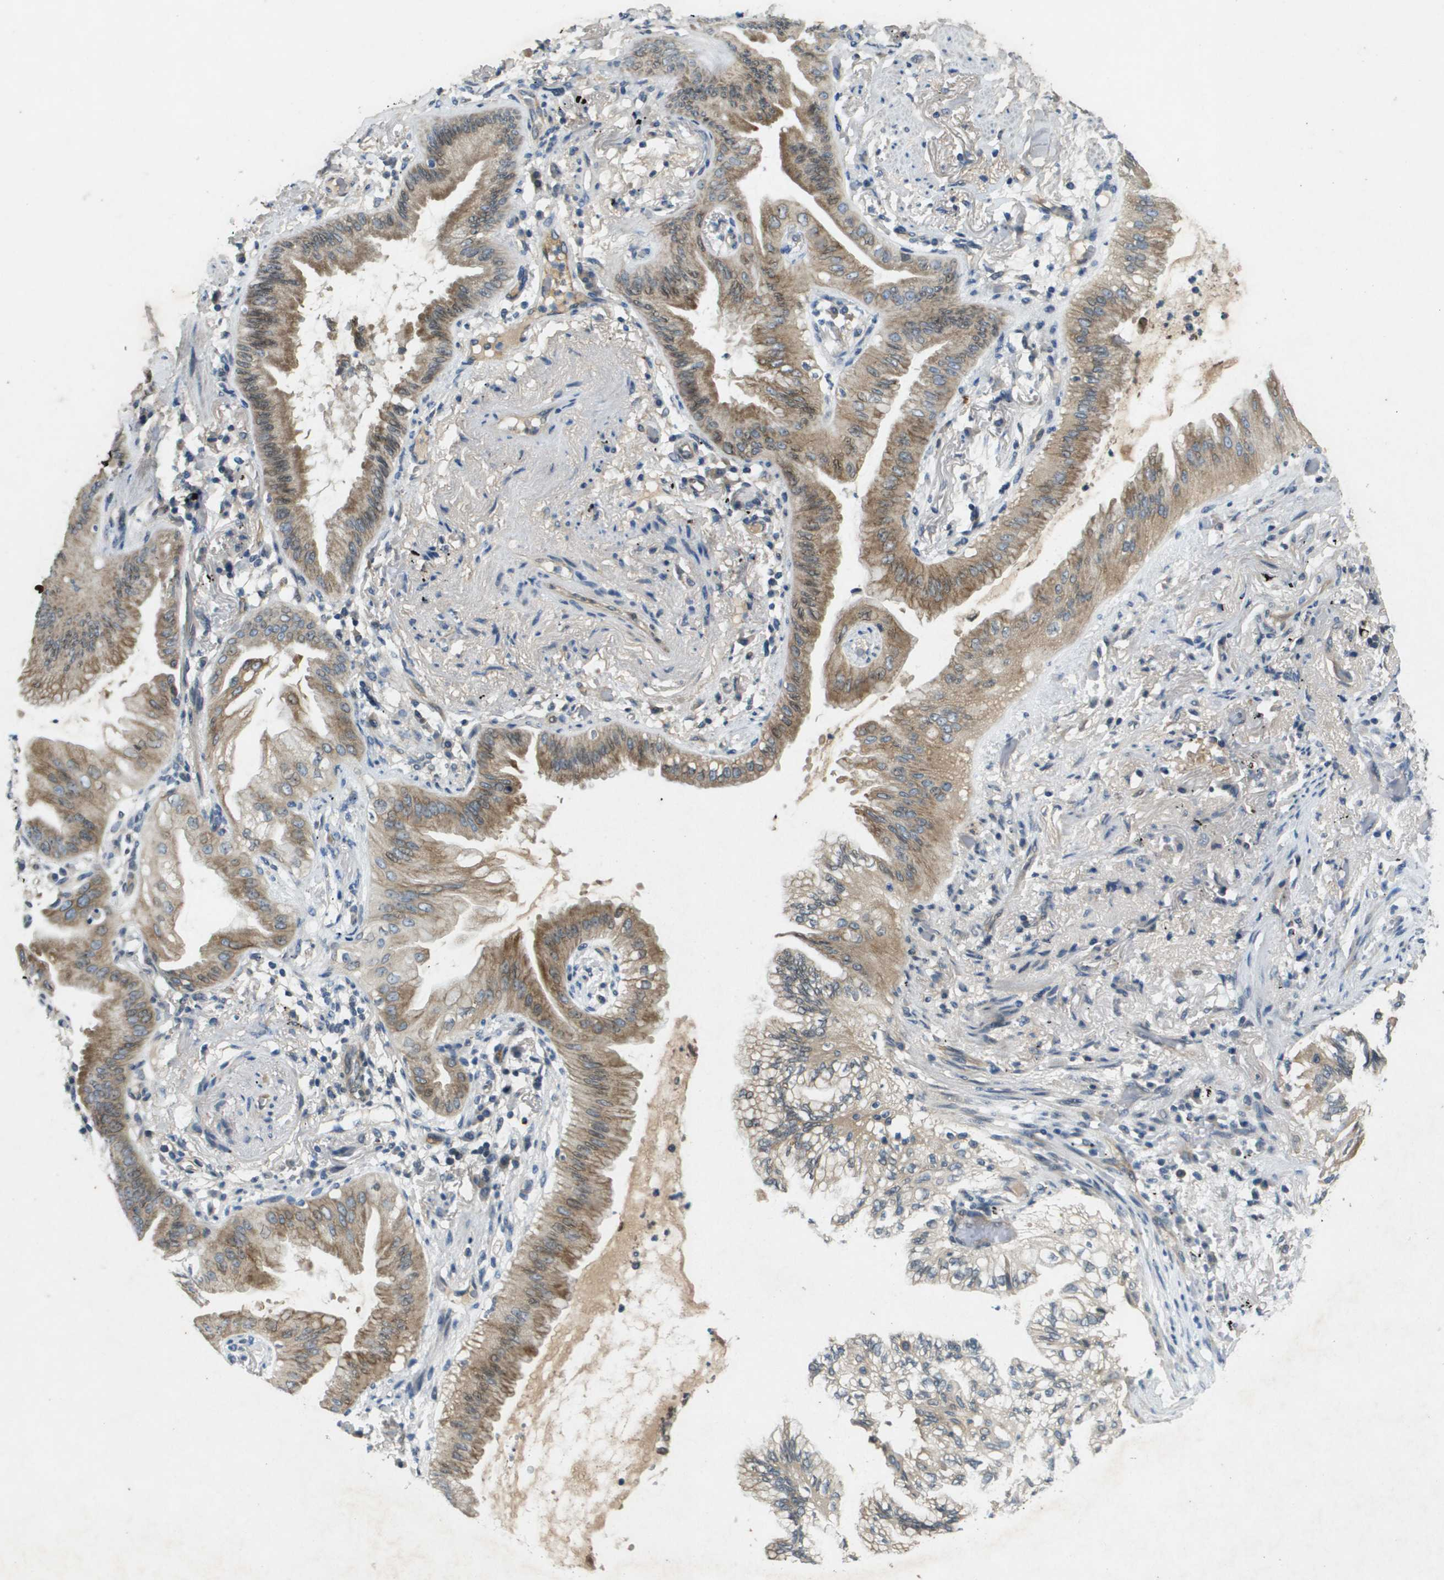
{"staining": {"intensity": "moderate", "quantity": ">75%", "location": "cytoplasmic/membranous"}, "tissue": "lung cancer", "cell_type": "Tumor cells", "image_type": "cancer", "snomed": [{"axis": "morphology", "description": "Normal tissue, NOS"}, {"axis": "morphology", "description": "Adenocarcinoma, NOS"}, {"axis": "topography", "description": "Bronchus"}, {"axis": "topography", "description": "Lung"}], "caption": "Immunohistochemistry photomicrograph of lung cancer (adenocarcinoma) stained for a protein (brown), which displays medium levels of moderate cytoplasmic/membranous positivity in about >75% of tumor cells.", "gene": "PGAP3", "patient": {"sex": "female", "age": 70}}